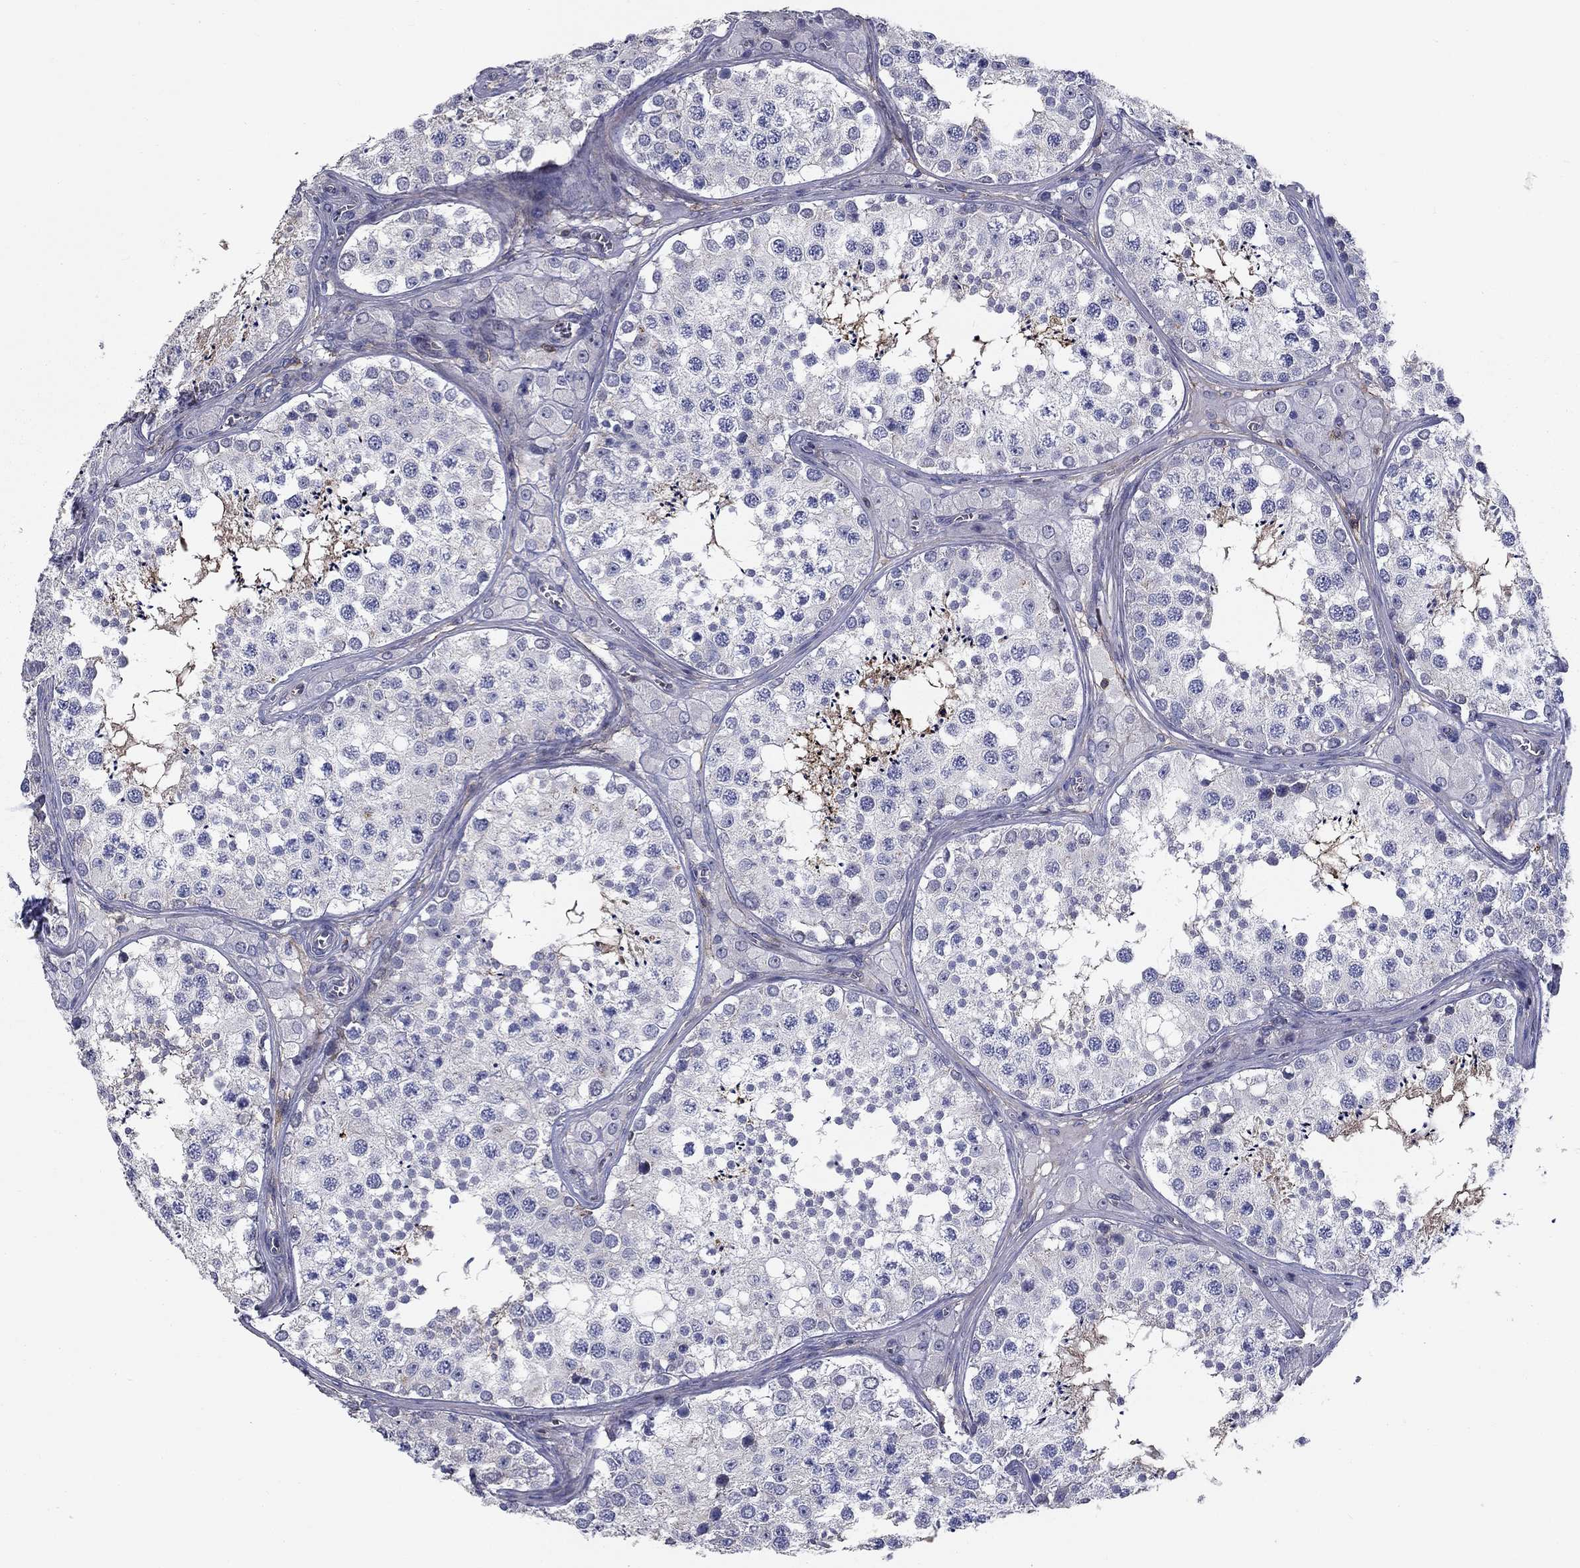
{"staining": {"intensity": "moderate", "quantity": "<25%", "location": "cytoplasmic/membranous"}, "tissue": "testis", "cell_type": "Cells in seminiferous ducts", "image_type": "normal", "snomed": [{"axis": "morphology", "description": "Normal tissue, NOS"}, {"axis": "topography", "description": "Testis"}], "caption": "Immunohistochemical staining of normal testis demonstrates <25% levels of moderate cytoplasmic/membranous protein expression in about <25% of cells in seminiferous ducts.", "gene": "SIT1", "patient": {"sex": "male", "age": 34}}